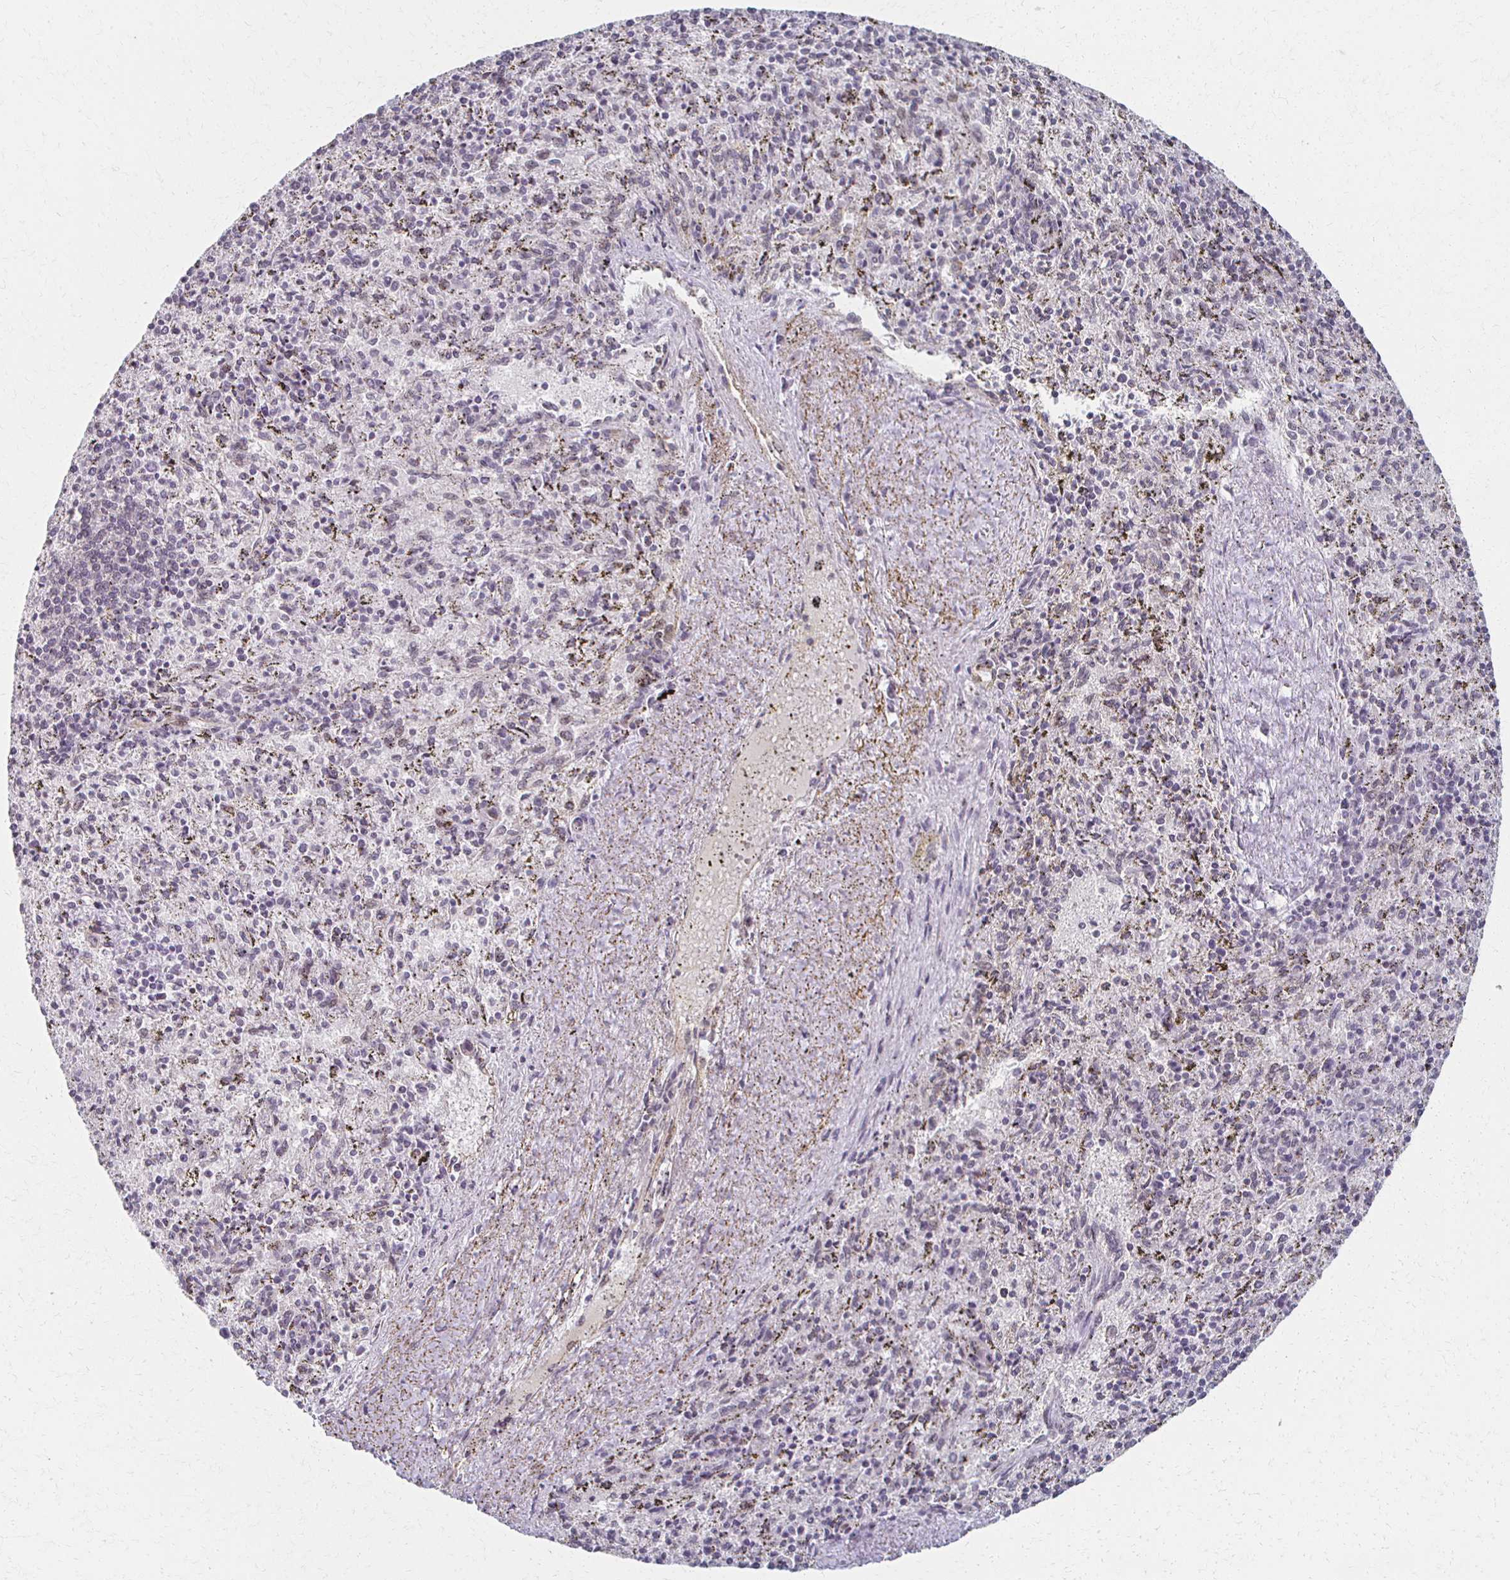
{"staining": {"intensity": "negative", "quantity": "none", "location": "none"}, "tissue": "spleen", "cell_type": "Cells in red pulp", "image_type": "normal", "snomed": [{"axis": "morphology", "description": "Normal tissue, NOS"}, {"axis": "topography", "description": "Spleen"}], "caption": "Immunohistochemistry image of benign human spleen stained for a protein (brown), which shows no positivity in cells in red pulp.", "gene": "DAB1", "patient": {"sex": "male", "age": 57}}